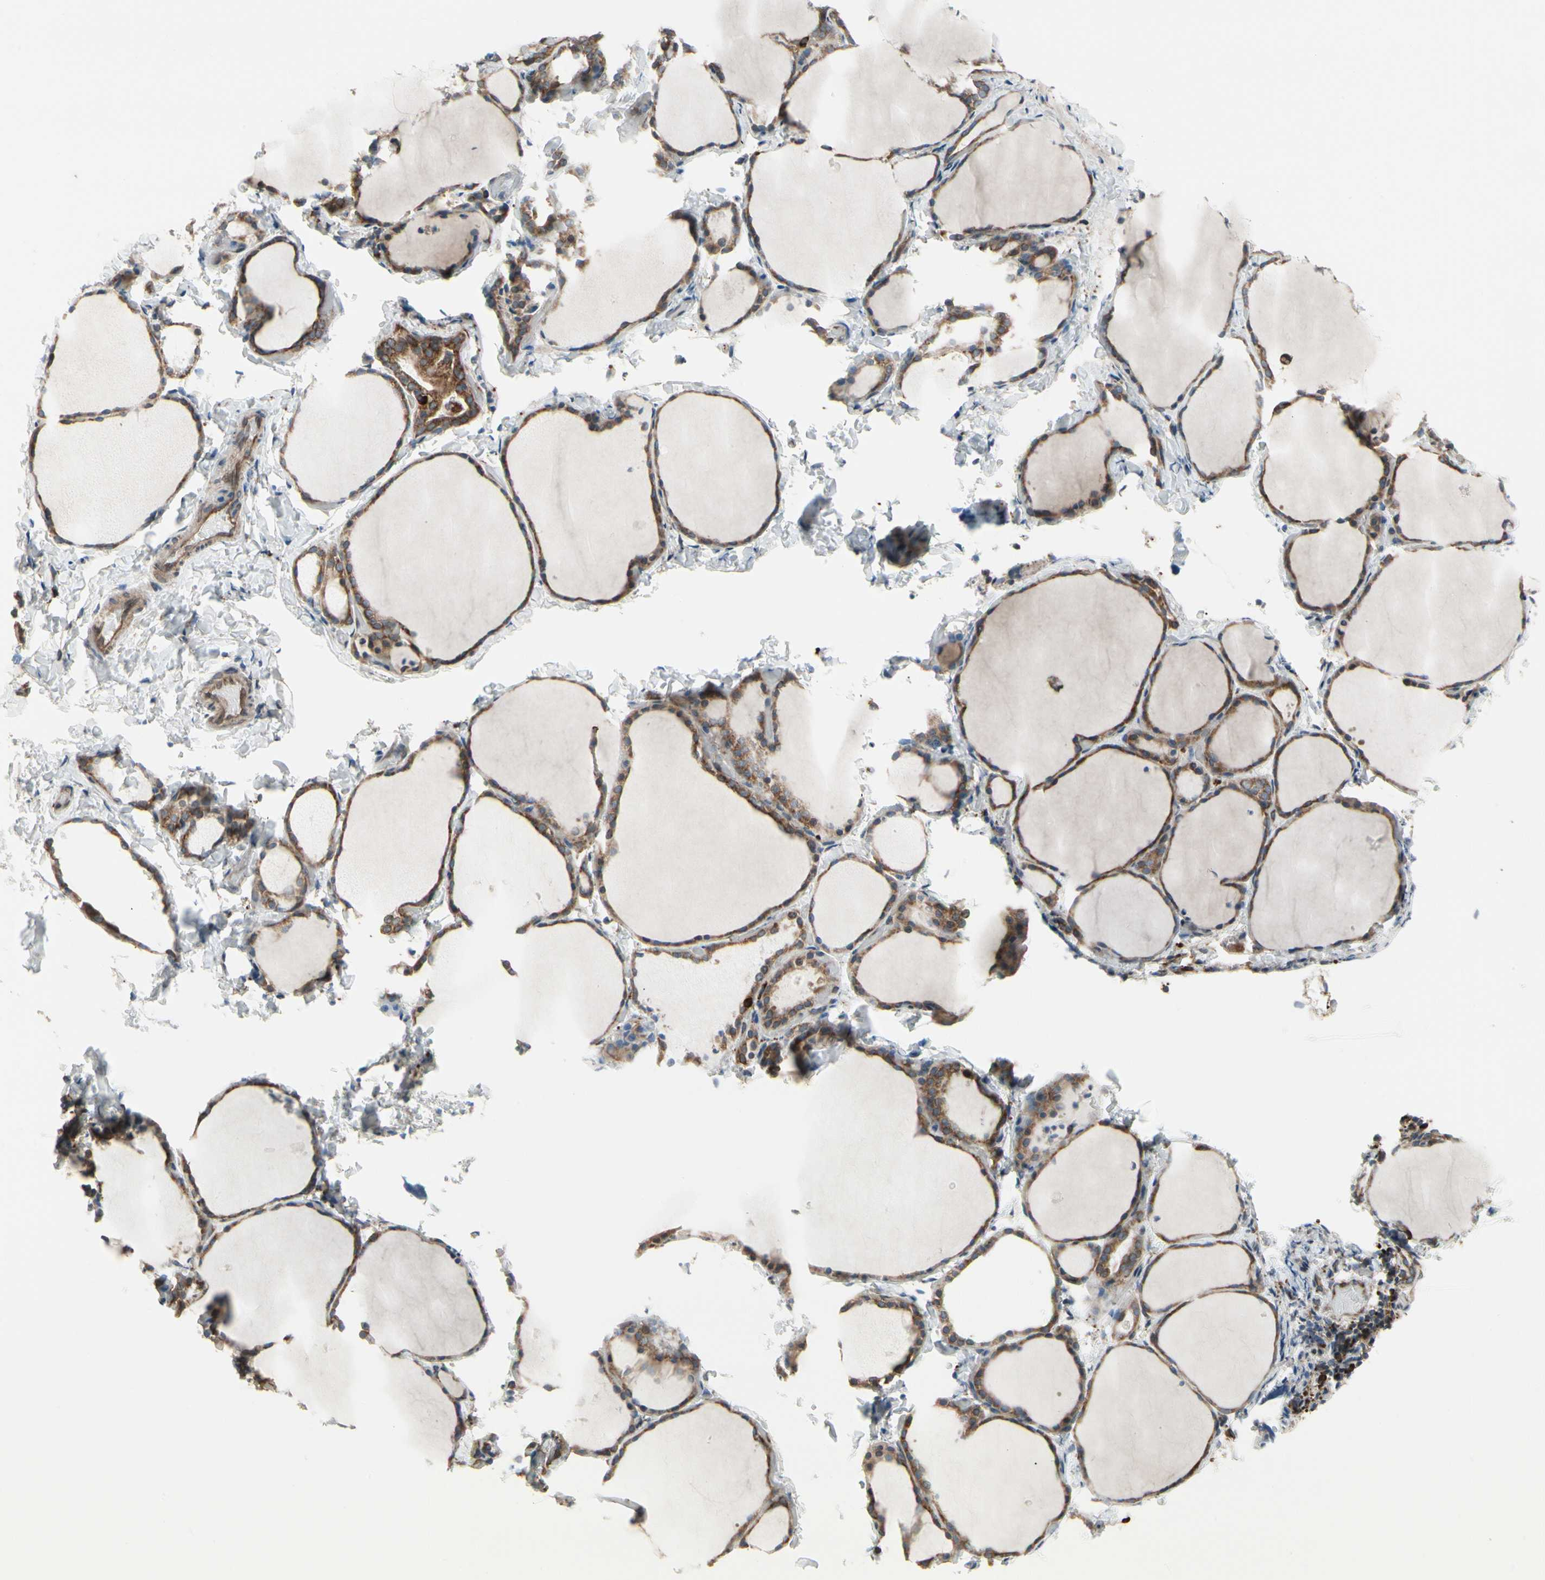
{"staining": {"intensity": "moderate", "quantity": ">75%", "location": "cytoplasmic/membranous"}, "tissue": "thyroid gland", "cell_type": "Glandular cells", "image_type": "normal", "snomed": [{"axis": "morphology", "description": "Normal tissue, NOS"}, {"axis": "morphology", "description": "Papillary adenocarcinoma, NOS"}, {"axis": "topography", "description": "Thyroid gland"}], "caption": "Immunohistochemistry (DAB (3,3'-diaminobenzidine)) staining of unremarkable thyroid gland displays moderate cytoplasmic/membranous protein positivity in about >75% of glandular cells. (IHC, brightfield microscopy, high magnification).", "gene": "FNDC3A", "patient": {"sex": "female", "age": 30}}